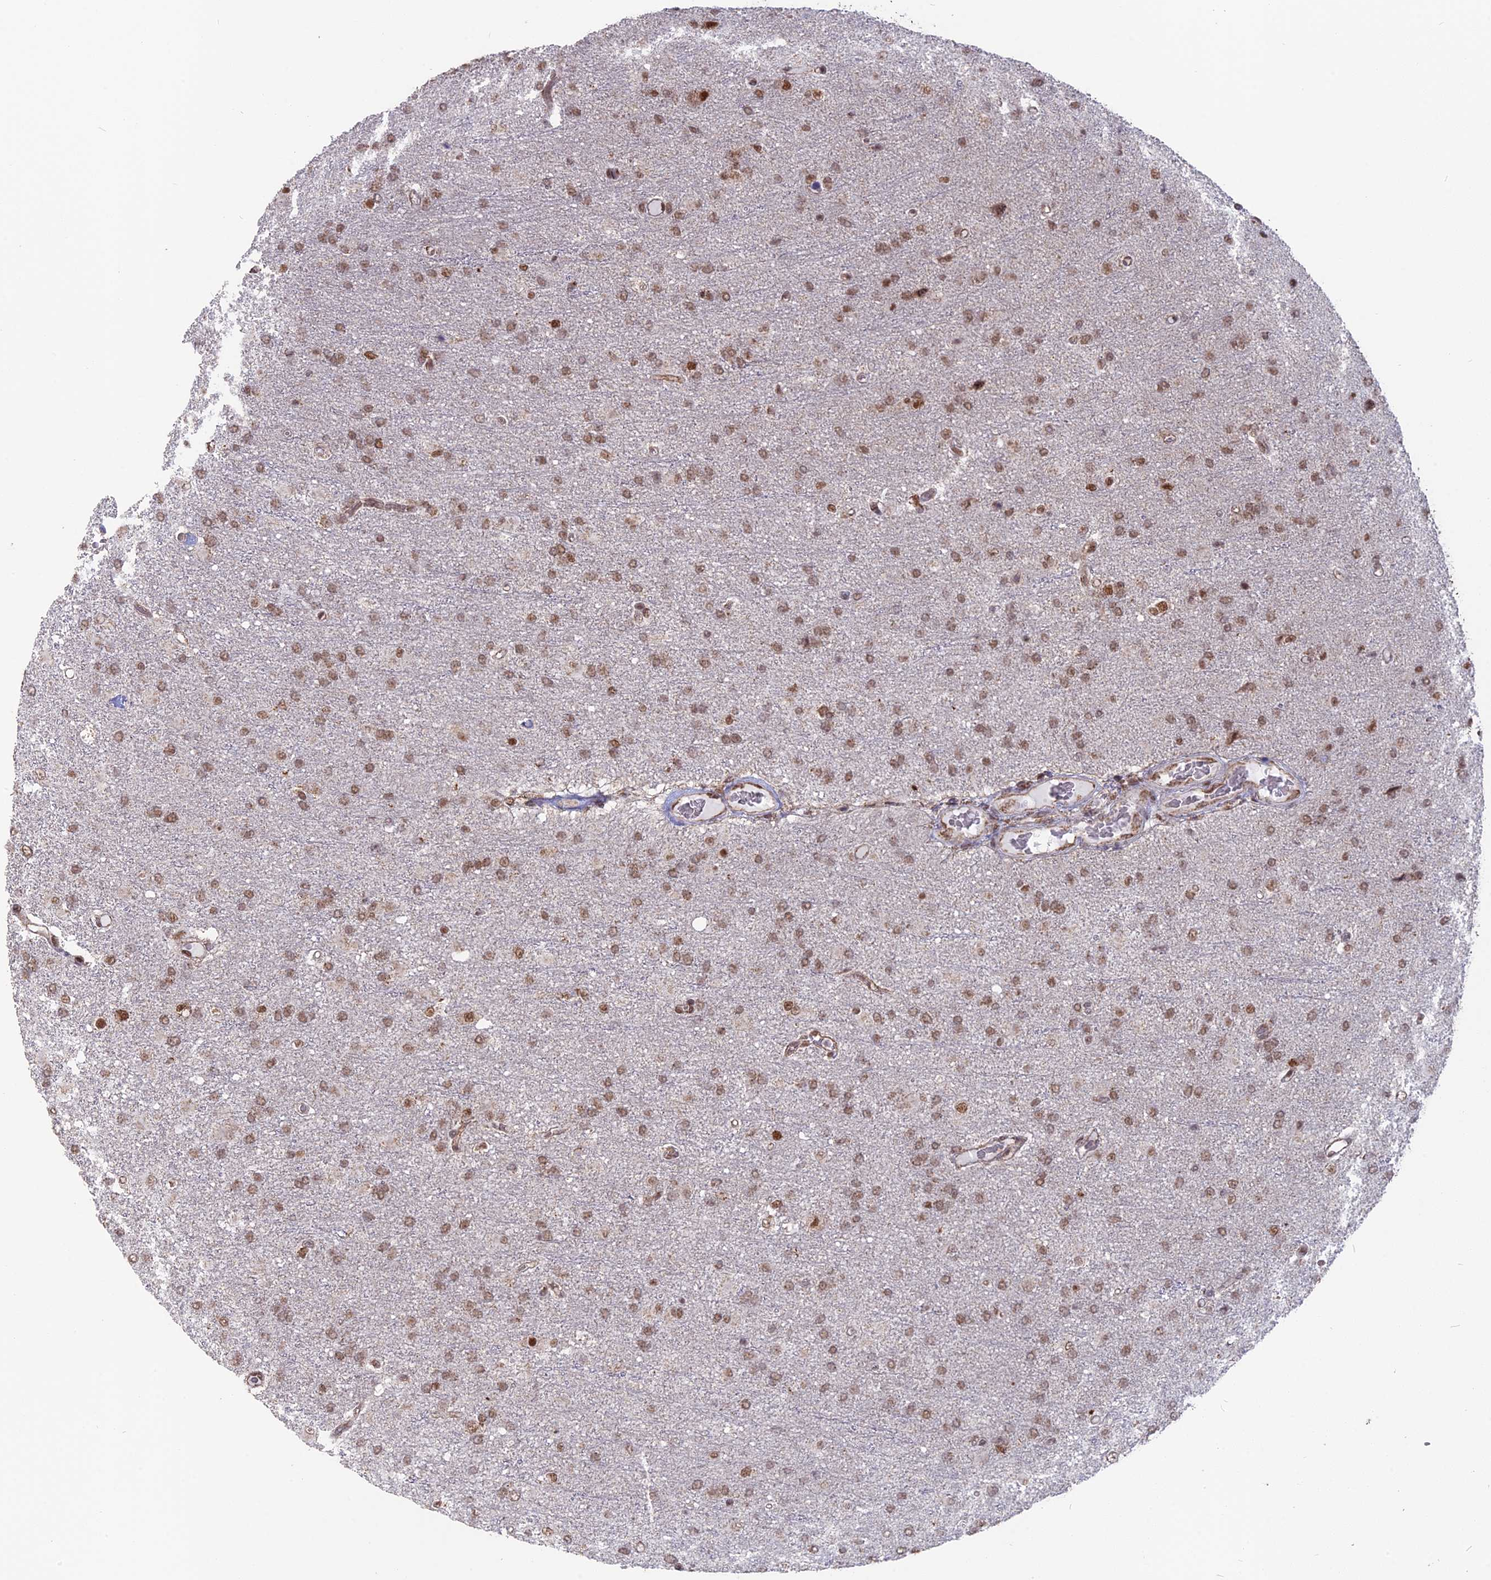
{"staining": {"intensity": "moderate", "quantity": ">75%", "location": "nuclear"}, "tissue": "glioma", "cell_type": "Tumor cells", "image_type": "cancer", "snomed": [{"axis": "morphology", "description": "Glioma, malignant, High grade"}, {"axis": "topography", "description": "Brain"}], "caption": "Glioma was stained to show a protein in brown. There is medium levels of moderate nuclear staining in approximately >75% of tumor cells.", "gene": "ARHGAP40", "patient": {"sex": "female", "age": 74}}